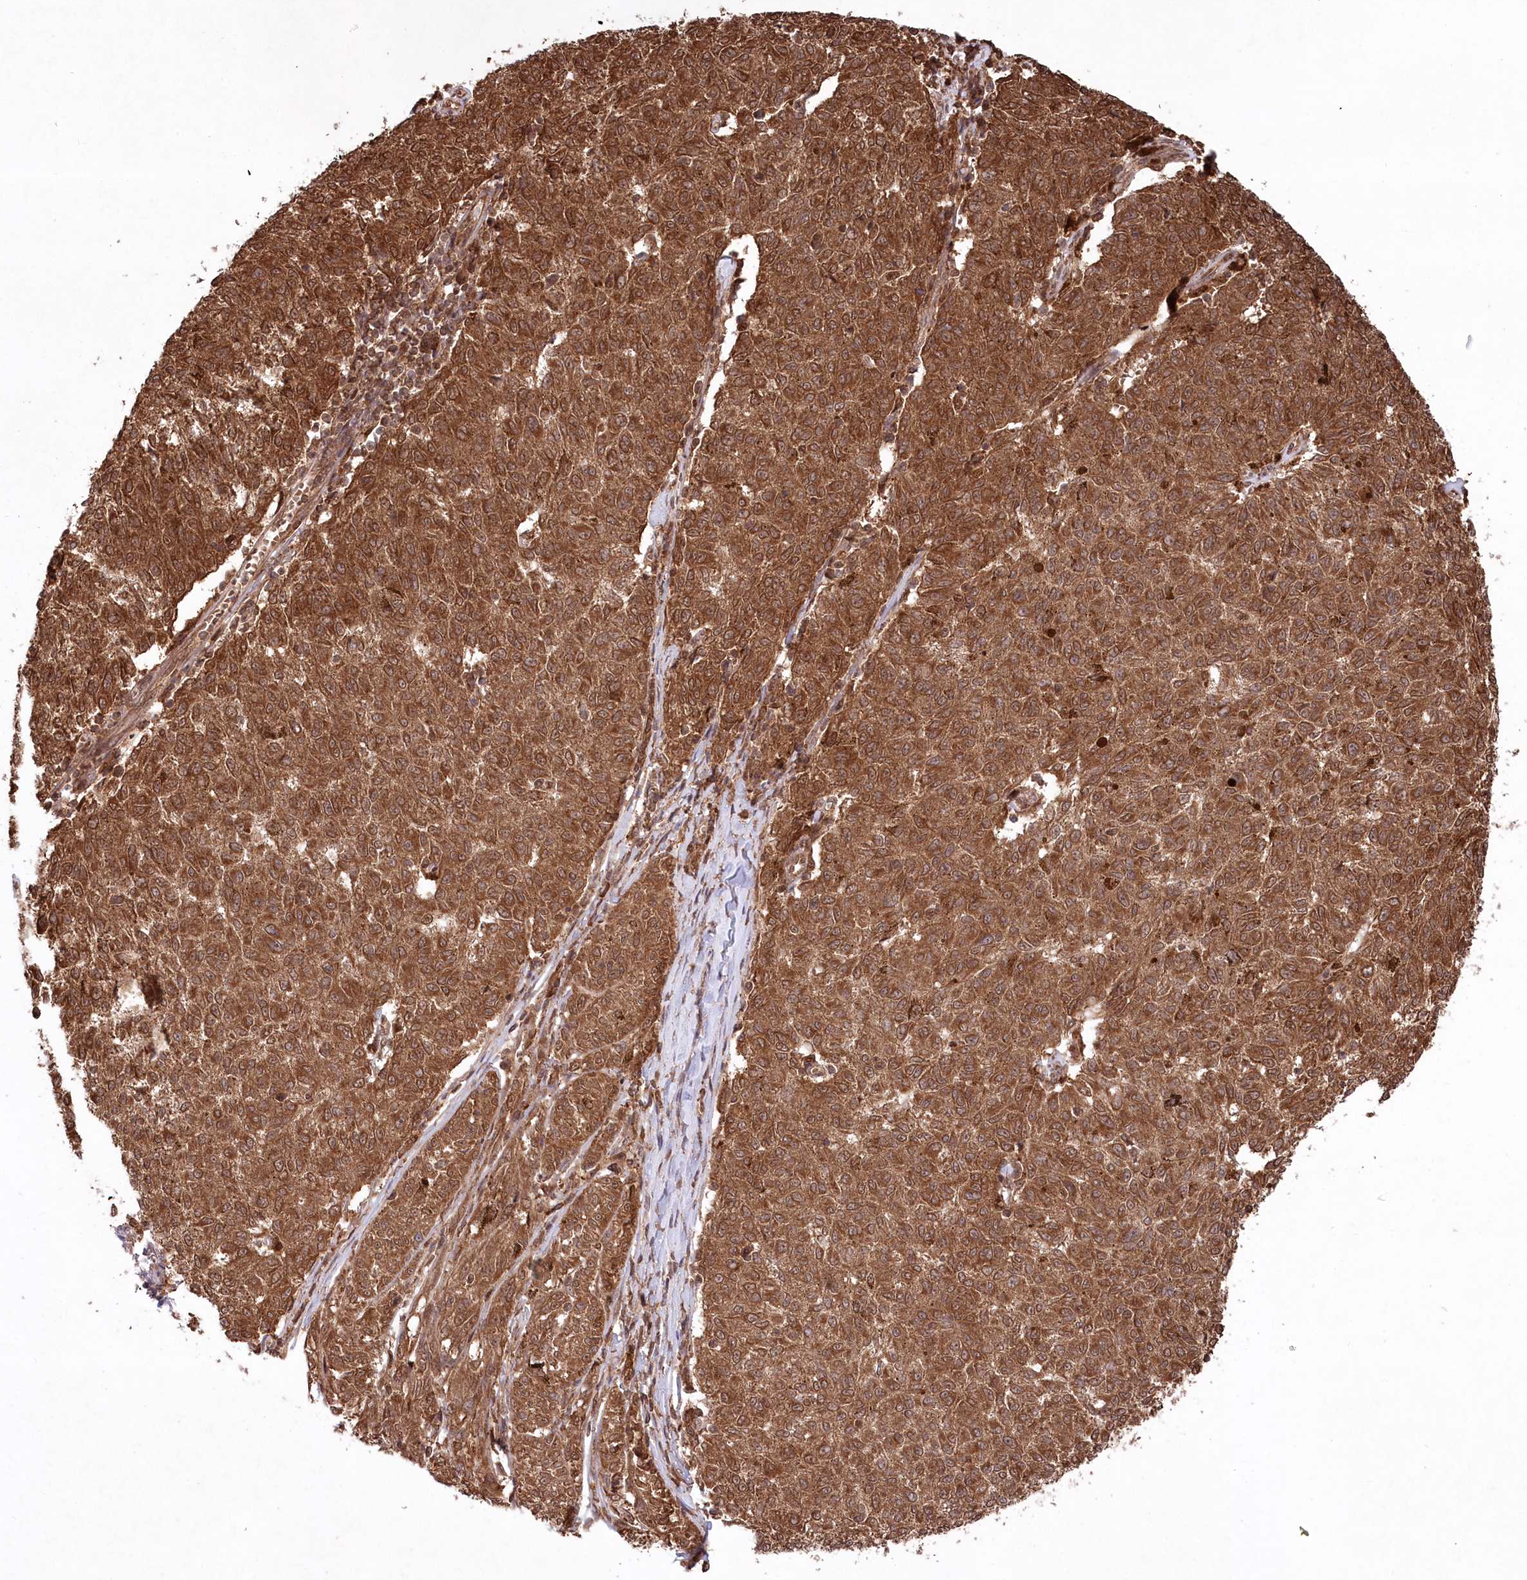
{"staining": {"intensity": "strong", "quantity": ">75%", "location": "cytoplasmic/membranous,nuclear"}, "tissue": "melanoma", "cell_type": "Tumor cells", "image_type": "cancer", "snomed": [{"axis": "morphology", "description": "Malignant melanoma, NOS"}, {"axis": "topography", "description": "Skin"}], "caption": "Protein expression analysis of human malignant melanoma reveals strong cytoplasmic/membranous and nuclear staining in about >75% of tumor cells. The staining was performed using DAB to visualize the protein expression in brown, while the nuclei were stained in blue with hematoxylin (Magnification: 20x).", "gene": "PSMA1", "patient": {"sex": "female", "age": 72}}